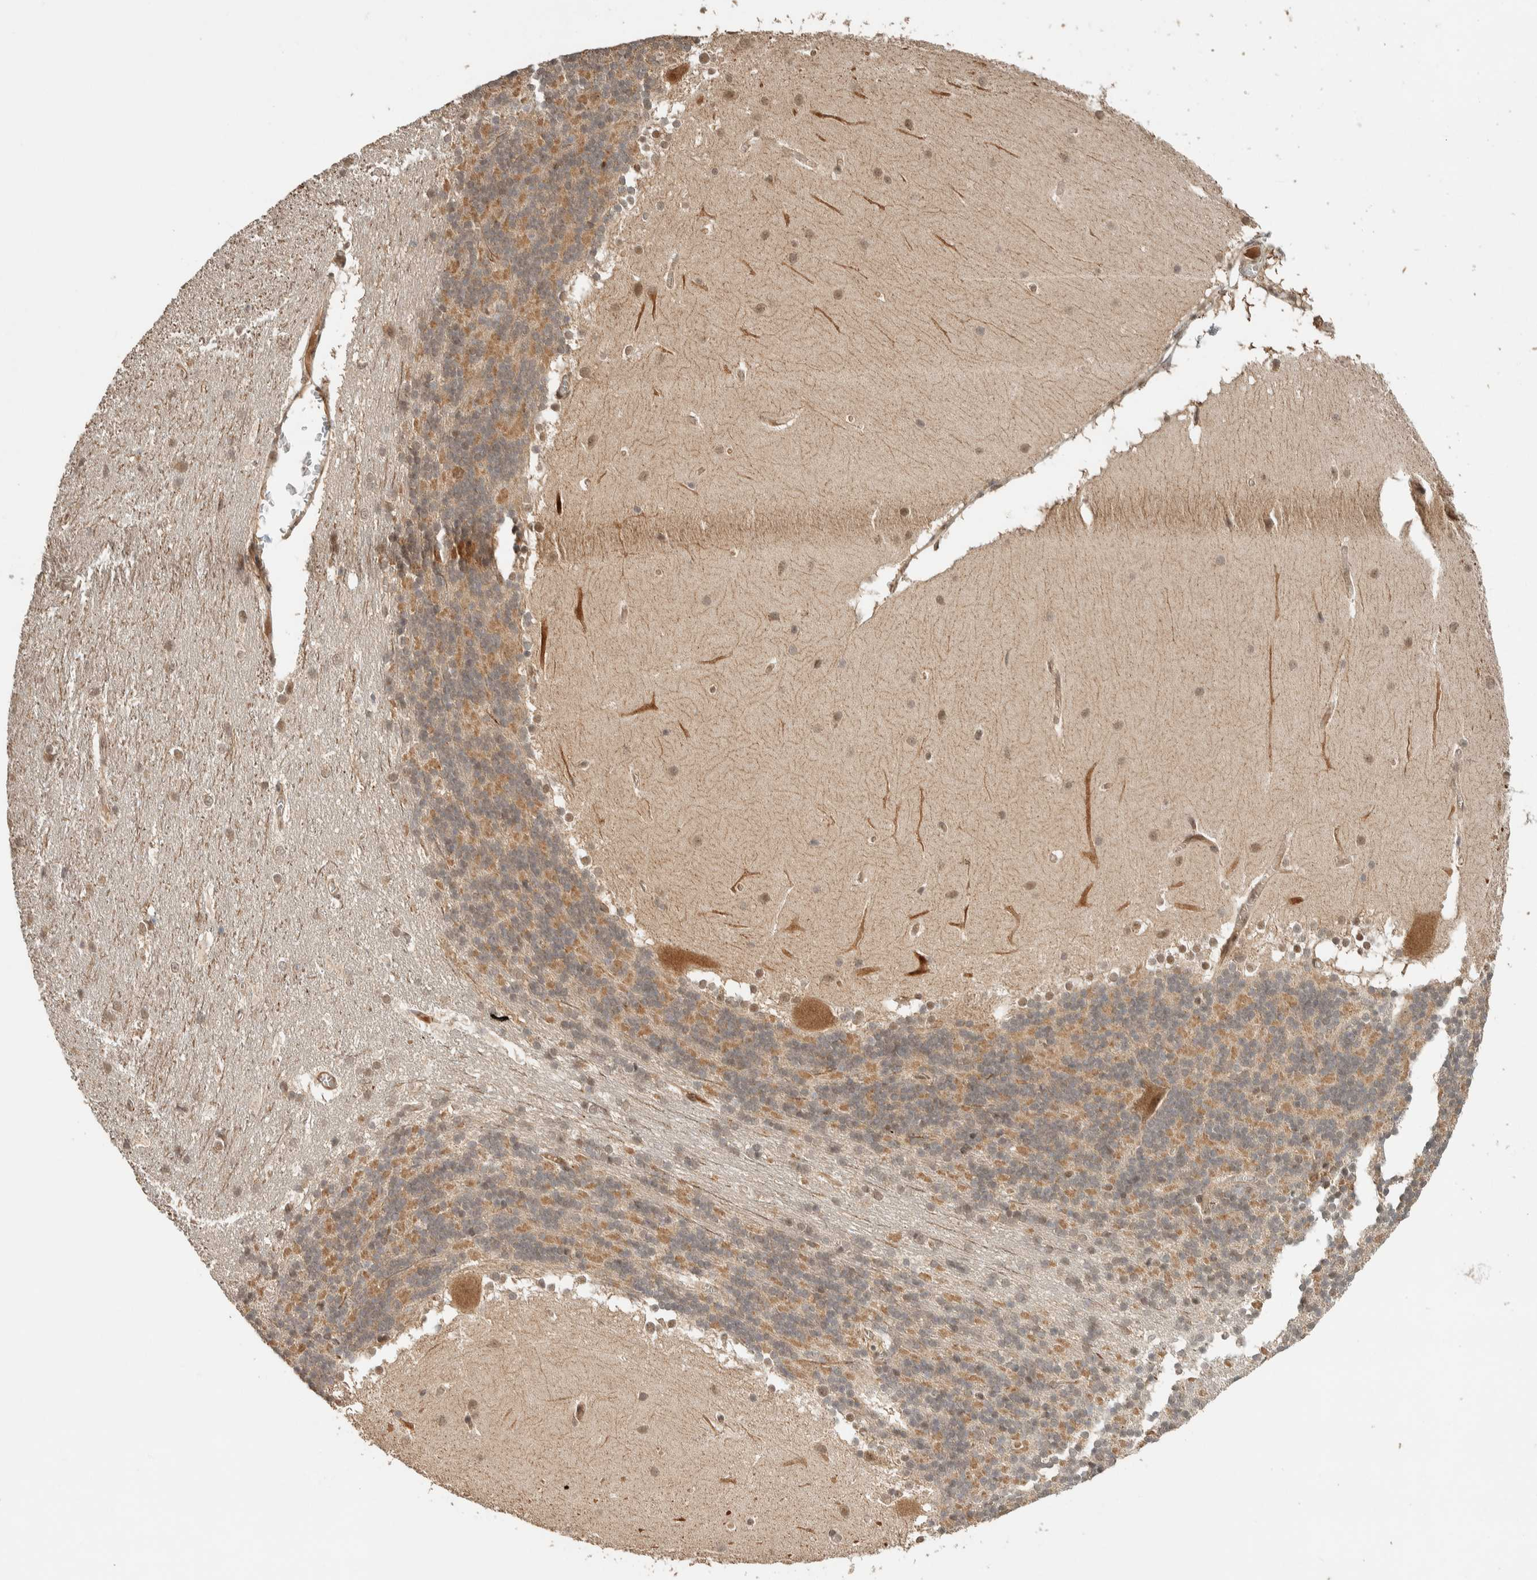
{"staining": {"intensity": "moderate", "quantity": ">75%", "location": "cytoplasmic/membranous"}, "tissue": "cerebellum", "cell_type": "Cells in granular layer", "image_type": "normal", "snomed": [{"axis": "morphology", "description": "Normal tissue, NOS"}, {"axis": "topography", "description": "Cerebellum"}], "caption": "Approximately >75% of cells in granular layer in unremarkable human cerebellum reveal moderate cytoplasmic/membranous protein positivity as visualized by brown immunohistochemical staining.", "gene": "ZBTB2", "patient": {"sex": "female", "age": 19}}